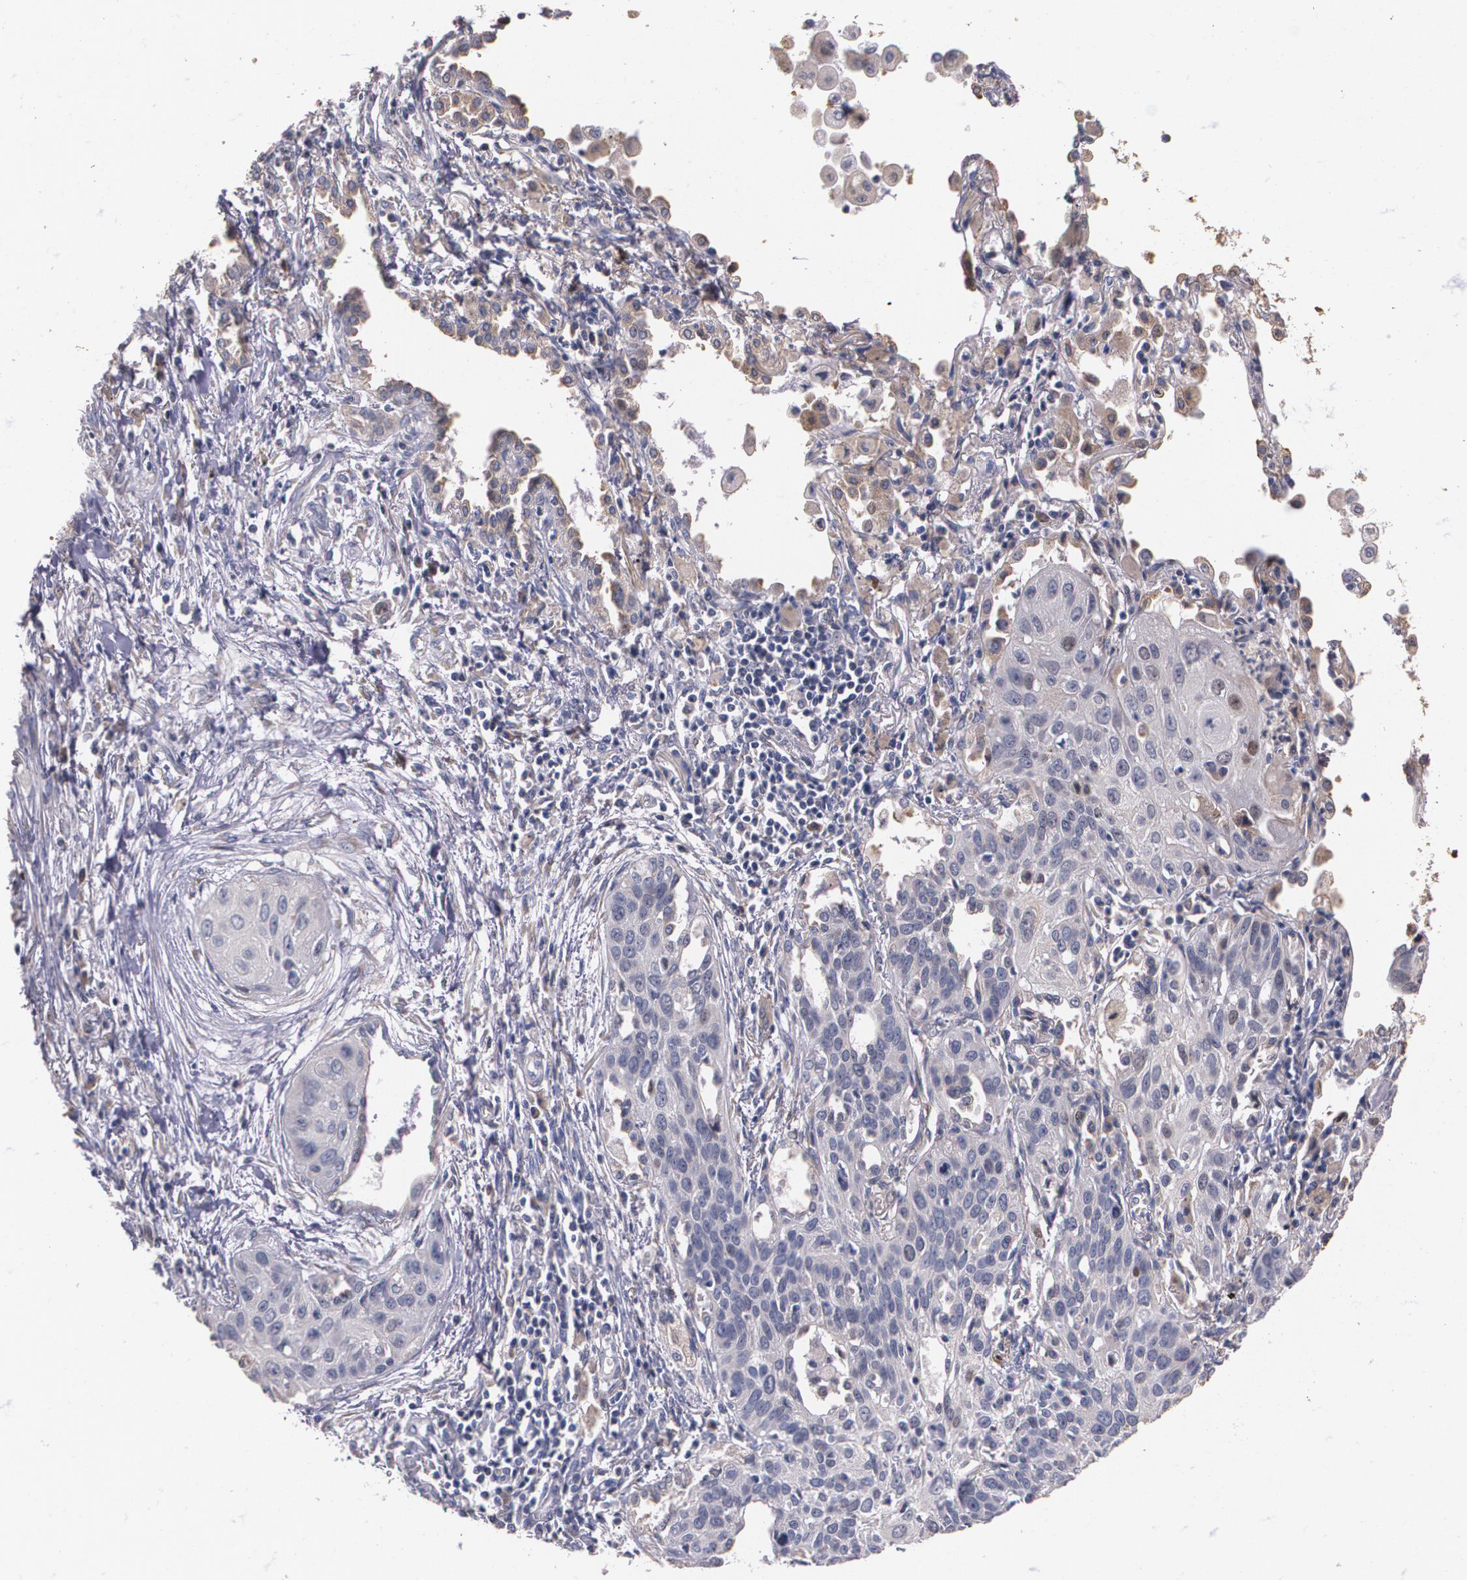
{"staining": {"intensity": "weak", "quantity": "<25%", "location": "cytoplasmic/membranous"}, "tissue": "lung cancer", "cell_type": "Tumor cells", "image_type": "cancer", "snomed": [{"axis": "morphology", "description": "Squamous cell carcinoma, NOS"}, {"axis": "topography", "description": "Lung"}], "caption": "The photomicrograph demonstrates no significant positivity in tumor cells of lung cancer (squamous cell carcinoma).", "gene": "ATF3", "patient": {"sex": "male", "age": 71}}